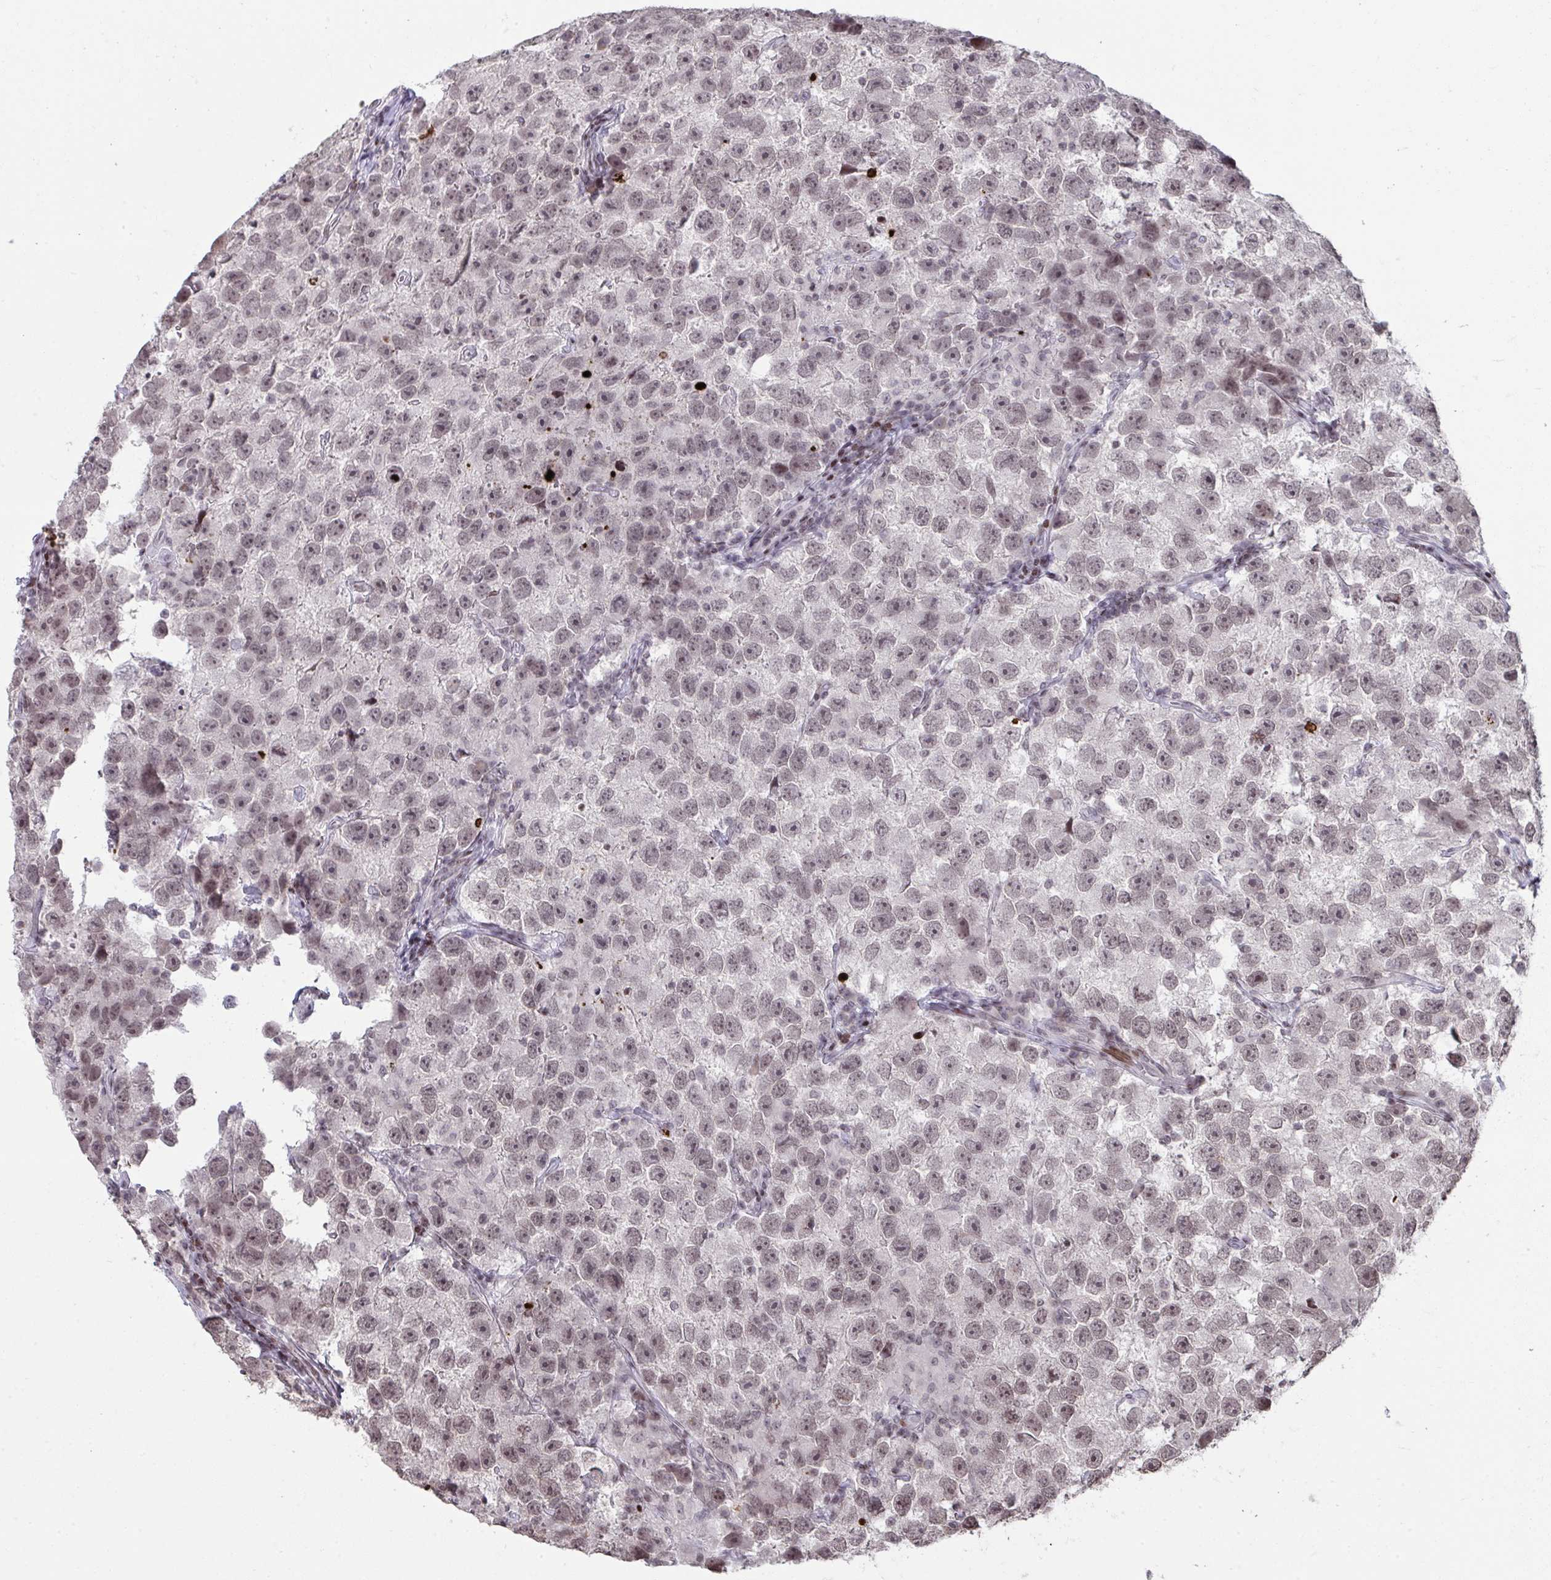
{"staining": {"intensity": "weak", "quantity": "25%-75%", "location": "nuclear"}, "tissue": "testis cancer", "cell_type": "Tumor cells", "image_type": "cancer", "snomed": [{"axis": "morphology", "description": "Seminoma, NOS"}, {"axis": "topography", "description": "Testis"}], "caption": "Immunohistochemistry histopathology image of neoplastic tissue: human seminoma (testis) stained using immunohistochemistry (IHC) displays low levels of weak protein expression localized specifically in the nuclear of tumor cells, appearing as a nuclear brown color.", "gene": "NIP7", "patient": {"sex": "male", "age": 26}}